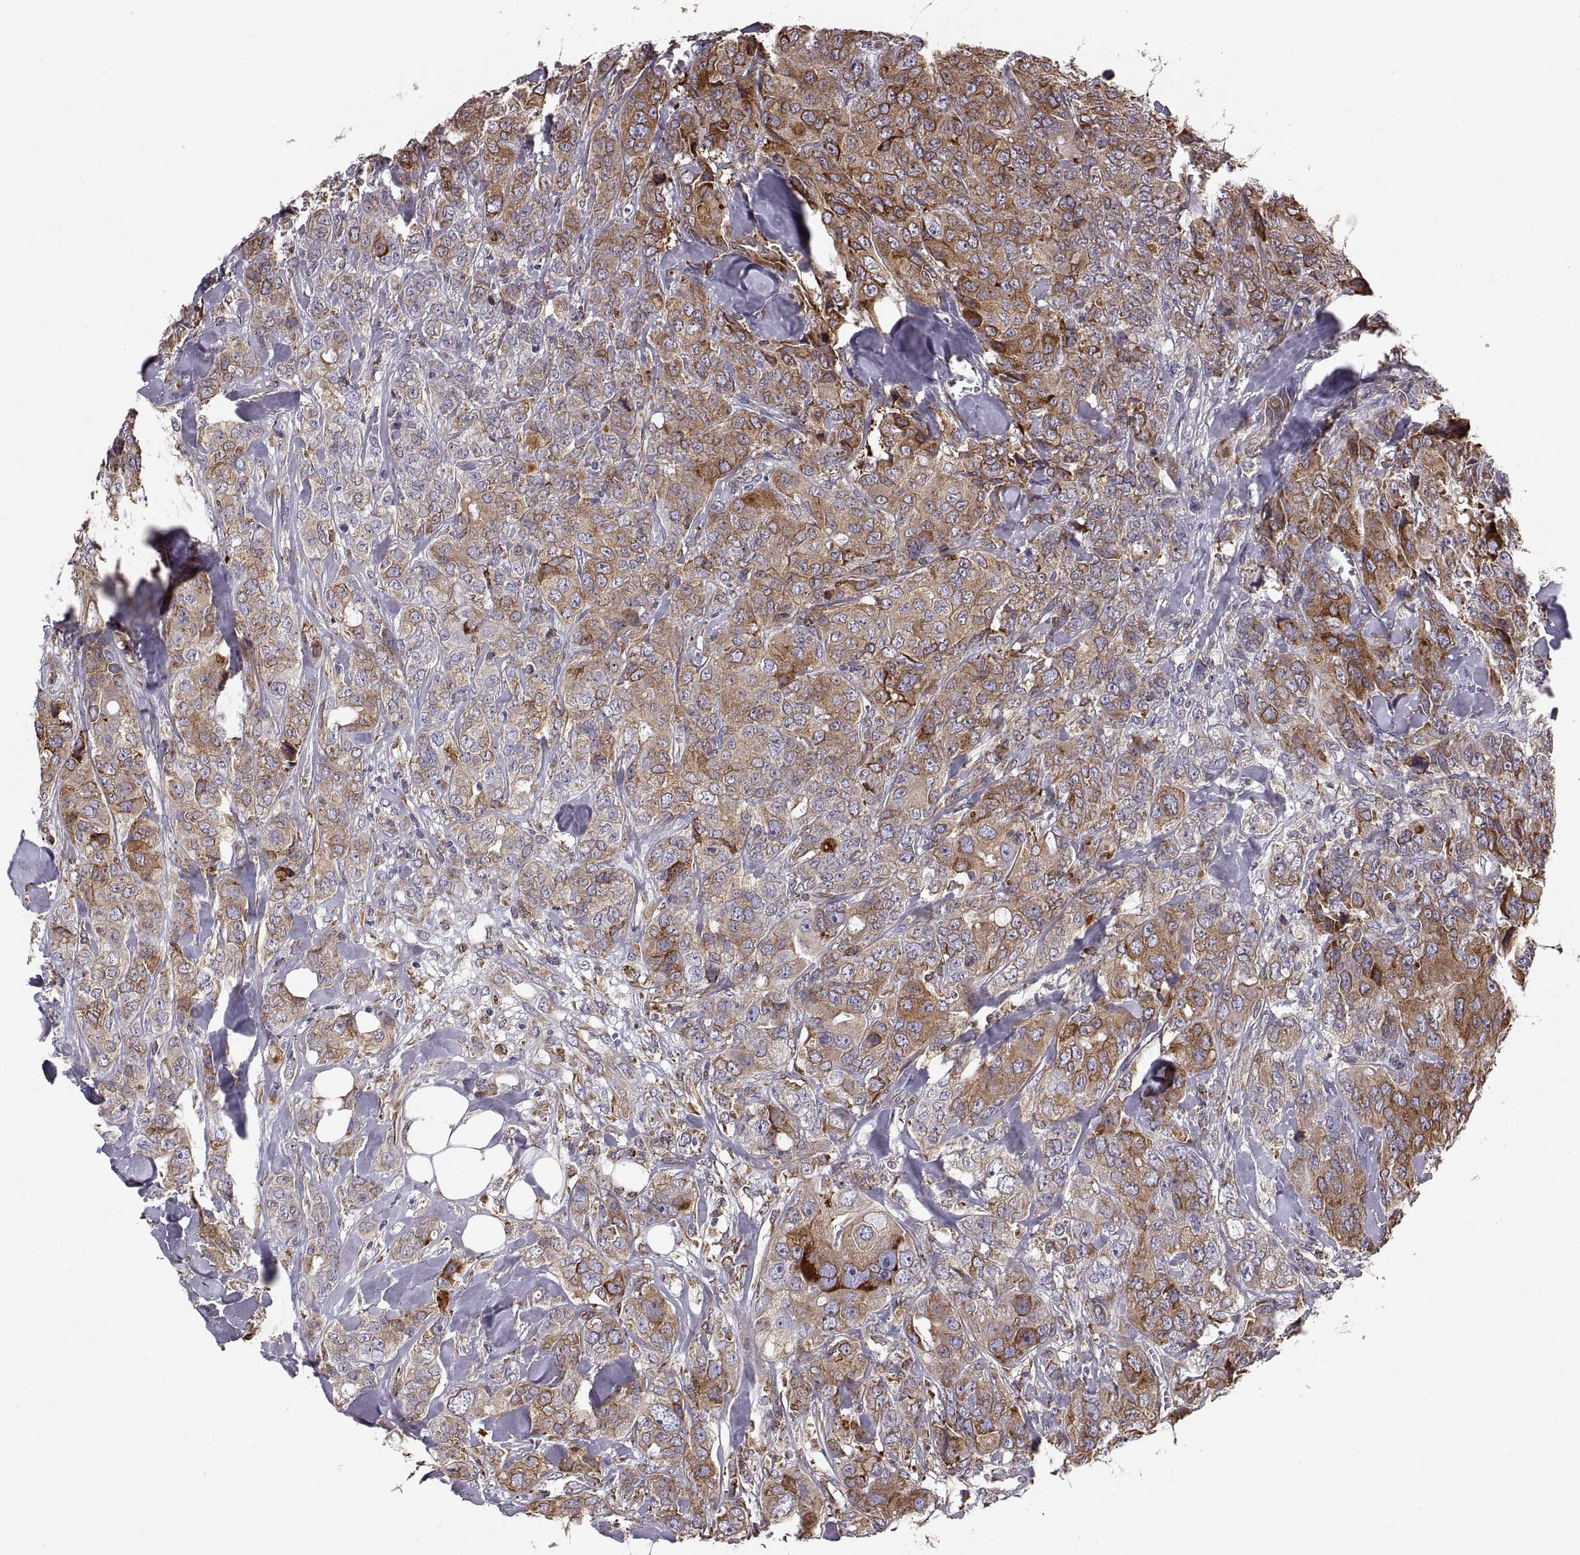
{"staining": {"intensity": "strong", "quantity": "25%-75%", "location": "cytoplasmic/membranous"}, "tissue": "breast cancer", "cell_type": "Tumor cells", "image_type": "cancer", "snomed": [{"axis": "morphology", "description": "Duct carcinoma"}, {"axis": "topography", "description": "Breast"}], "caption": "Invasive ductal carcinoma (breast) was stained to show a protein in brown. There is high levels of strong cytoplasmic/membranous positivity in approximately 25%-75% of tumor cells.", "gene": "PLEKHB2", "patient": {"sex": "female", "age": 43}}